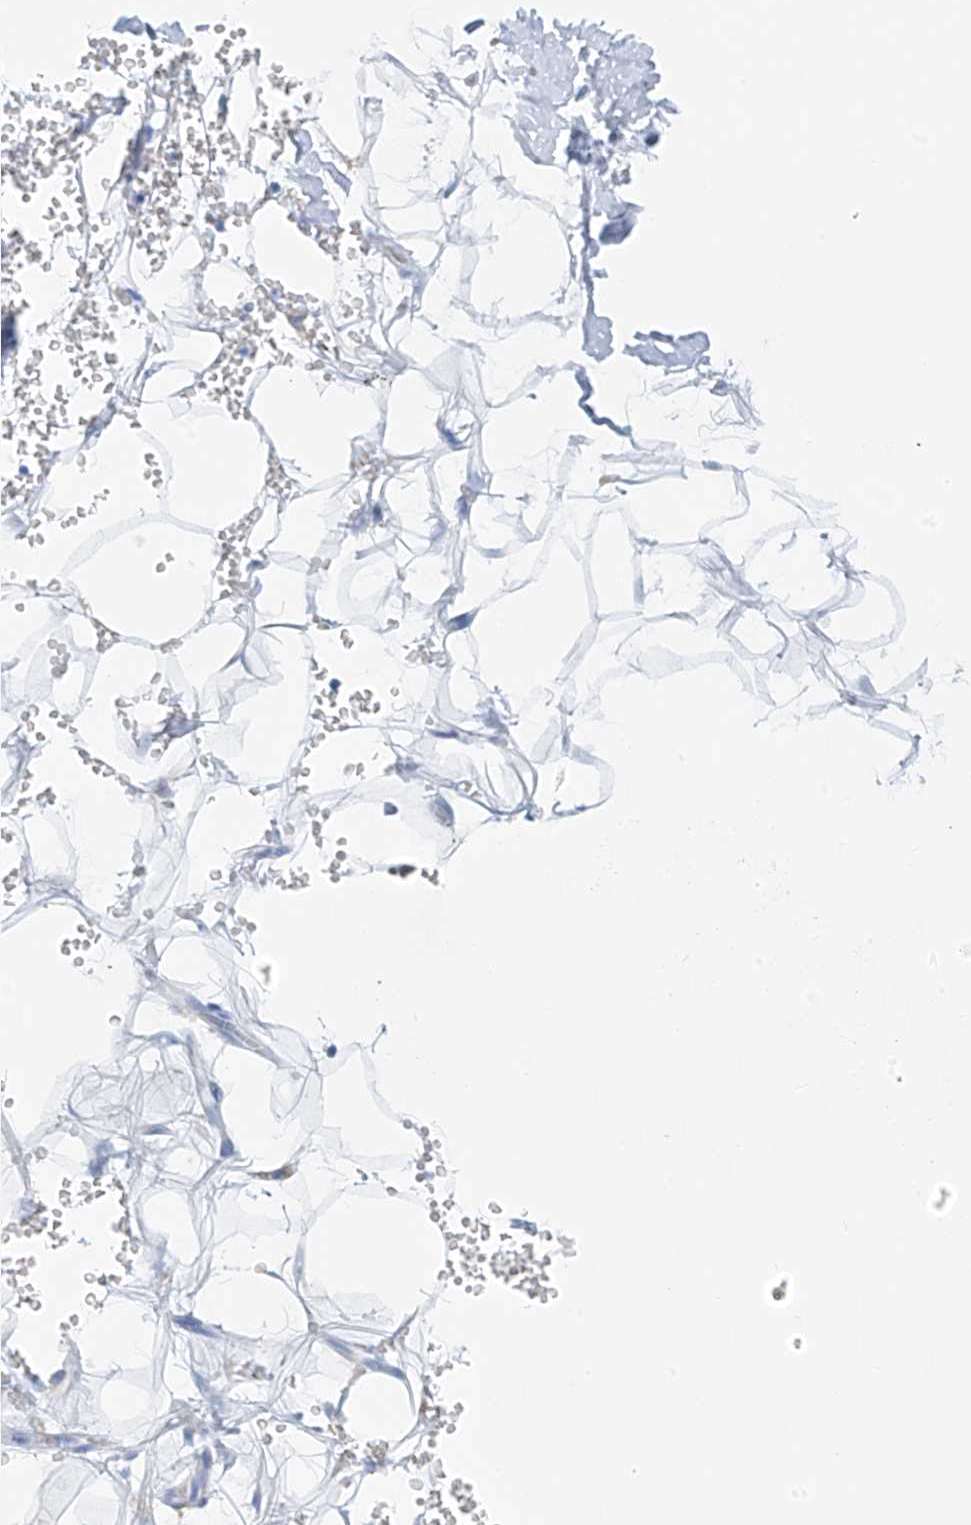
{"staining": {"intensity": "negative", "quantity": "none", "location": "none"}, "tissue": "adipose tissue", "cell_type": "Adipocytes", "image_type": "normal", "snomed": [{"axis": "morphology", "description": "Normal tissue, NOS"}, {"axis": "morphology", "description": "Adenocarcinoma, NOS"}, {"axis": "topography", "description": "Pancreas"}, {"axis": "topography", "description": "Peripheral nerve tissue"}], "caption": "DAB immunohistochemical staining of normal adipose tissue demonstrates no significant expression in adipocytes.", "gene": "GLMP", "patient": {"sex": "male", "age": 59}}